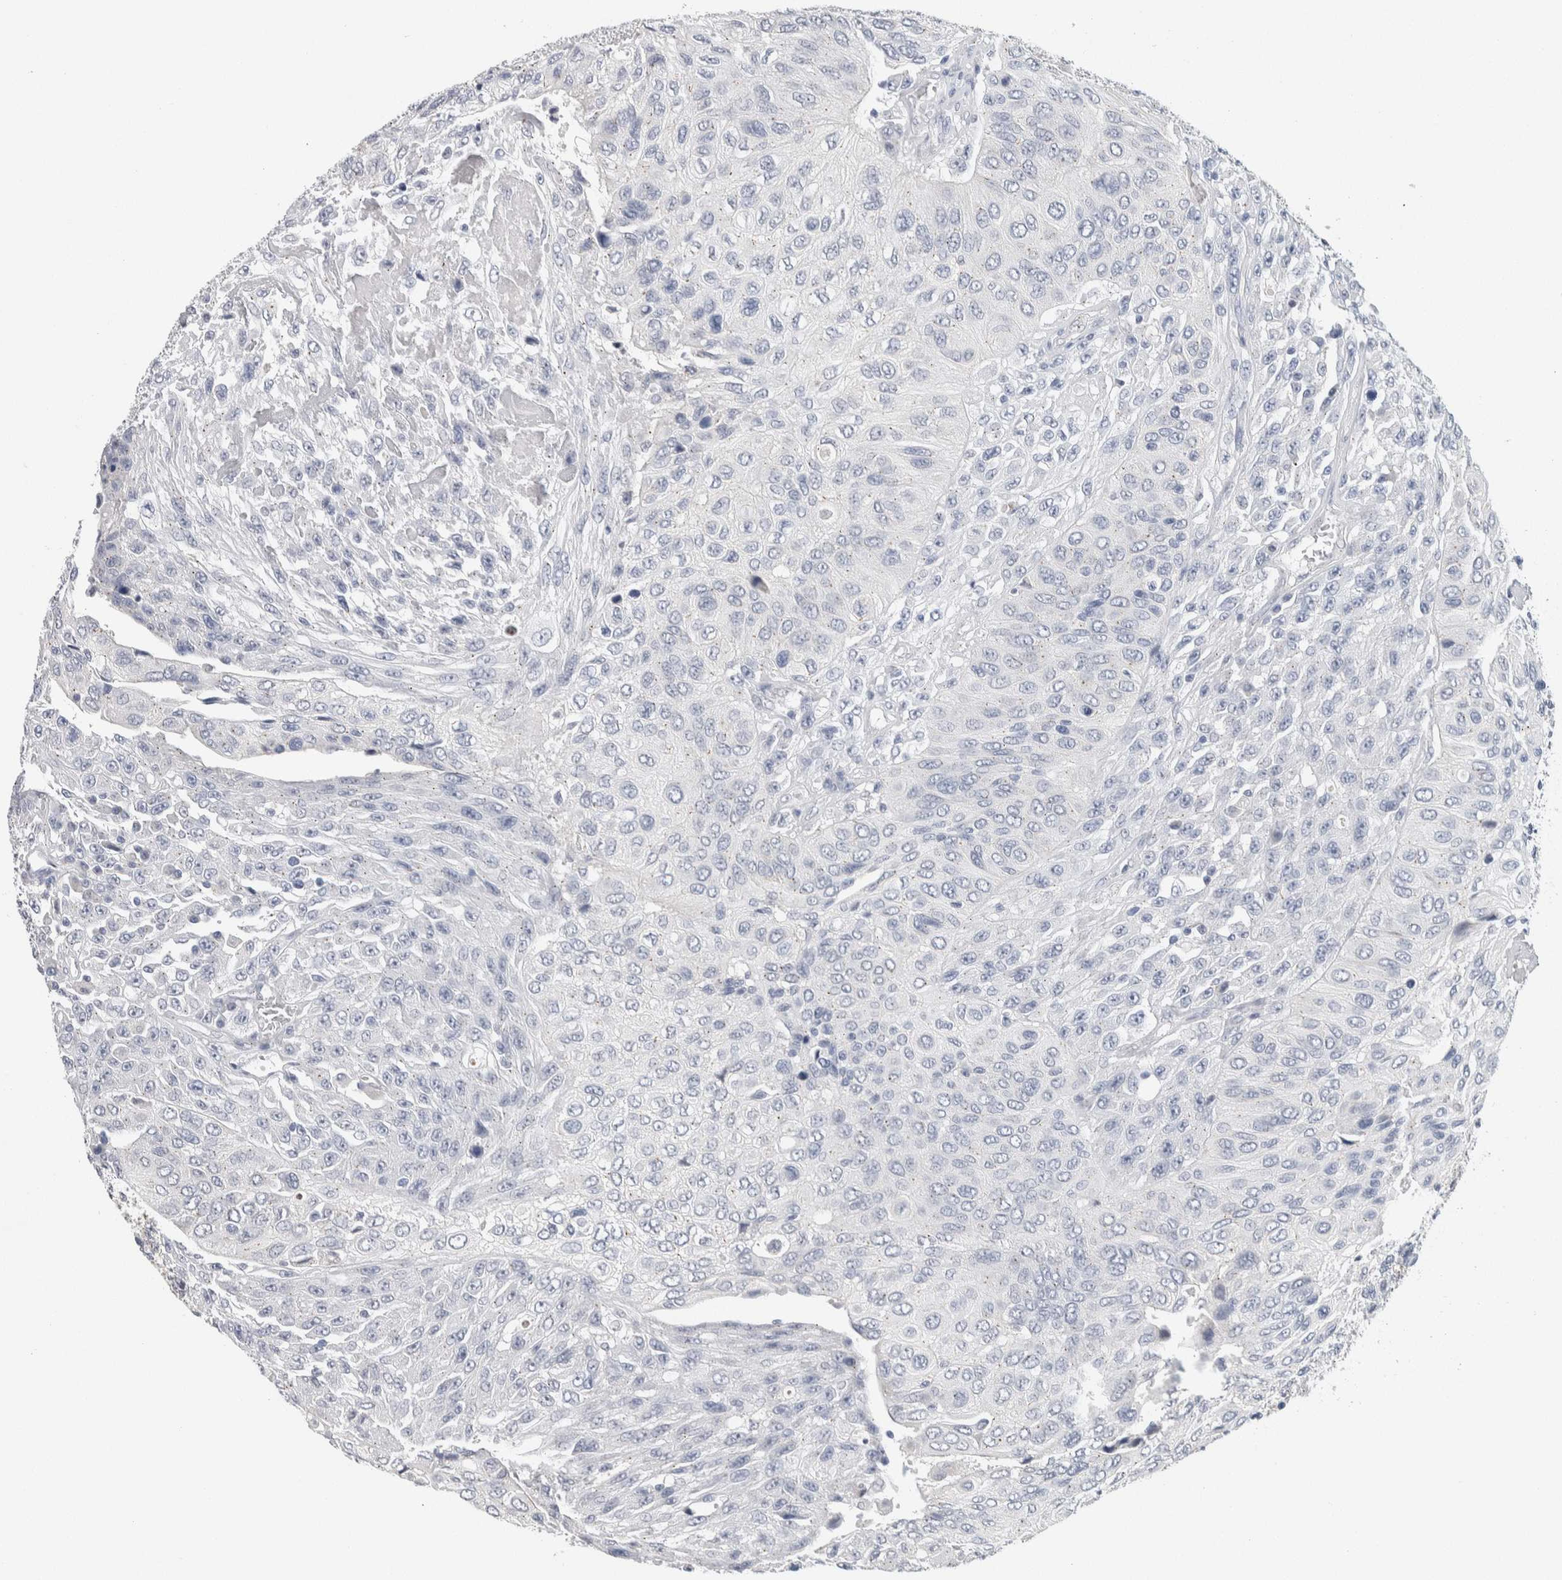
{"staining": {"intensity": "negative", "quantity": "none", "location": "none"}, "tissue": "urothelial cancer", "cell_type": "Tumor cells", "image_type": "cancer", "snomed": [{"axis": "morphology", "description": "Urothelial carcinoma, High grade"}, {"axis": "topography", "description": "Urinary bladder"}], "caption": "A histopathology image of human urothelial carcinoma (high-grade) is negative for staining in tumor cells. Brightfield microscopy of immunohistochemistry (IHC) stained with DAB (3,3'-diaminobenzidine) (brown) and hematoxylin (blue), captured at high magnification.", "gene": "SCN2A", "patient": {"sex": "male", "age": 66}}